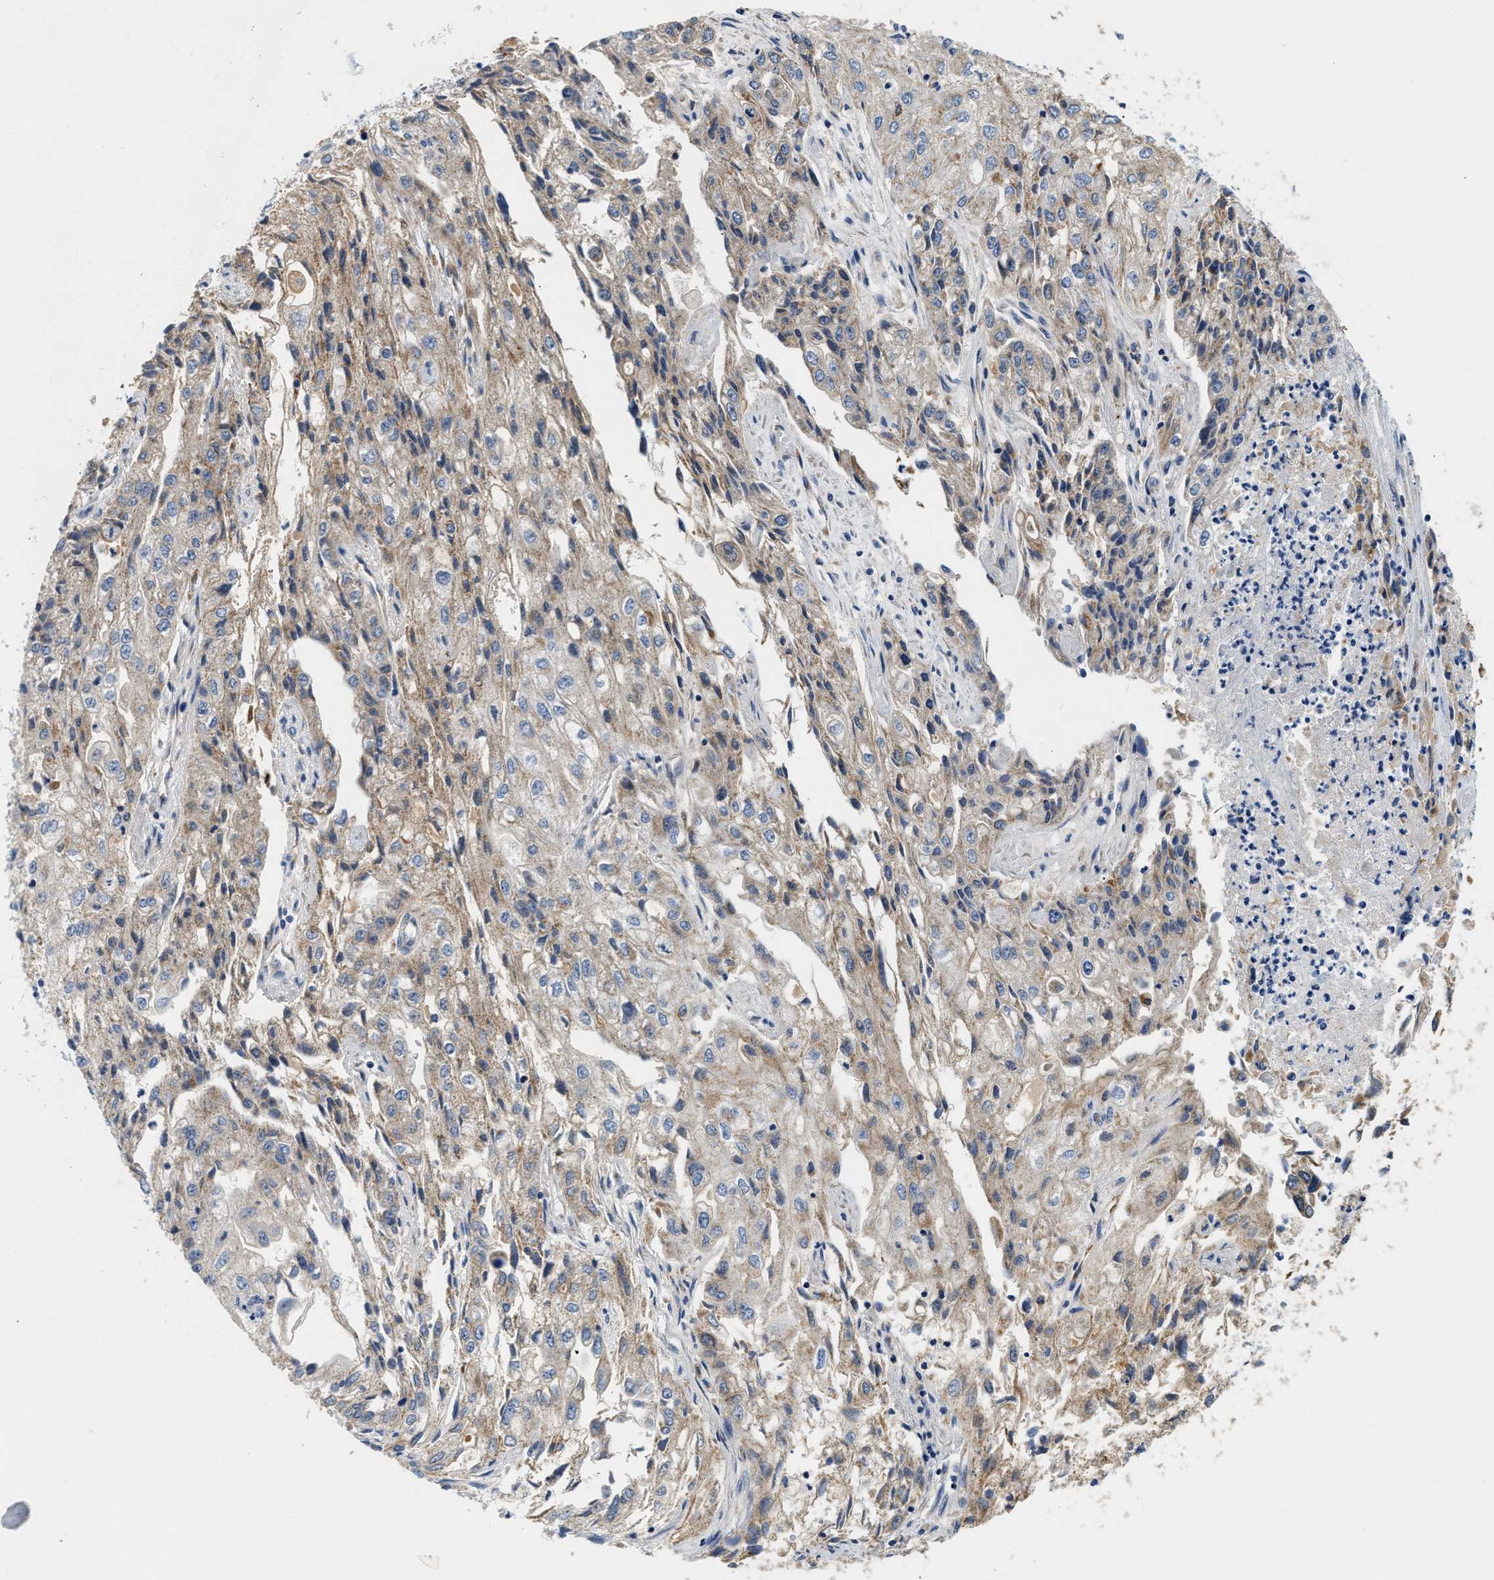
{"staining": {"intensity": "weak", "quantity": "25%-75%", "location": "cytoplasmic/membranous"}, "tissue": "endometrial cancer", "cell_type": "Tumor cells", "image_type": "cancer", "snomed": [{"axis": "morphology", "description": "Adenocarcinoma, NOS"}, {"axis": "topography", "description": "Endometrium"}], "caption": "Endometrial adenocarcinoma tissue demonstrates weak cytoplasmic/membranous expression in approximately 25%-75% of tumor cells", "gene": "CCM2", "patient": {"sex": "female", "age": 49}}